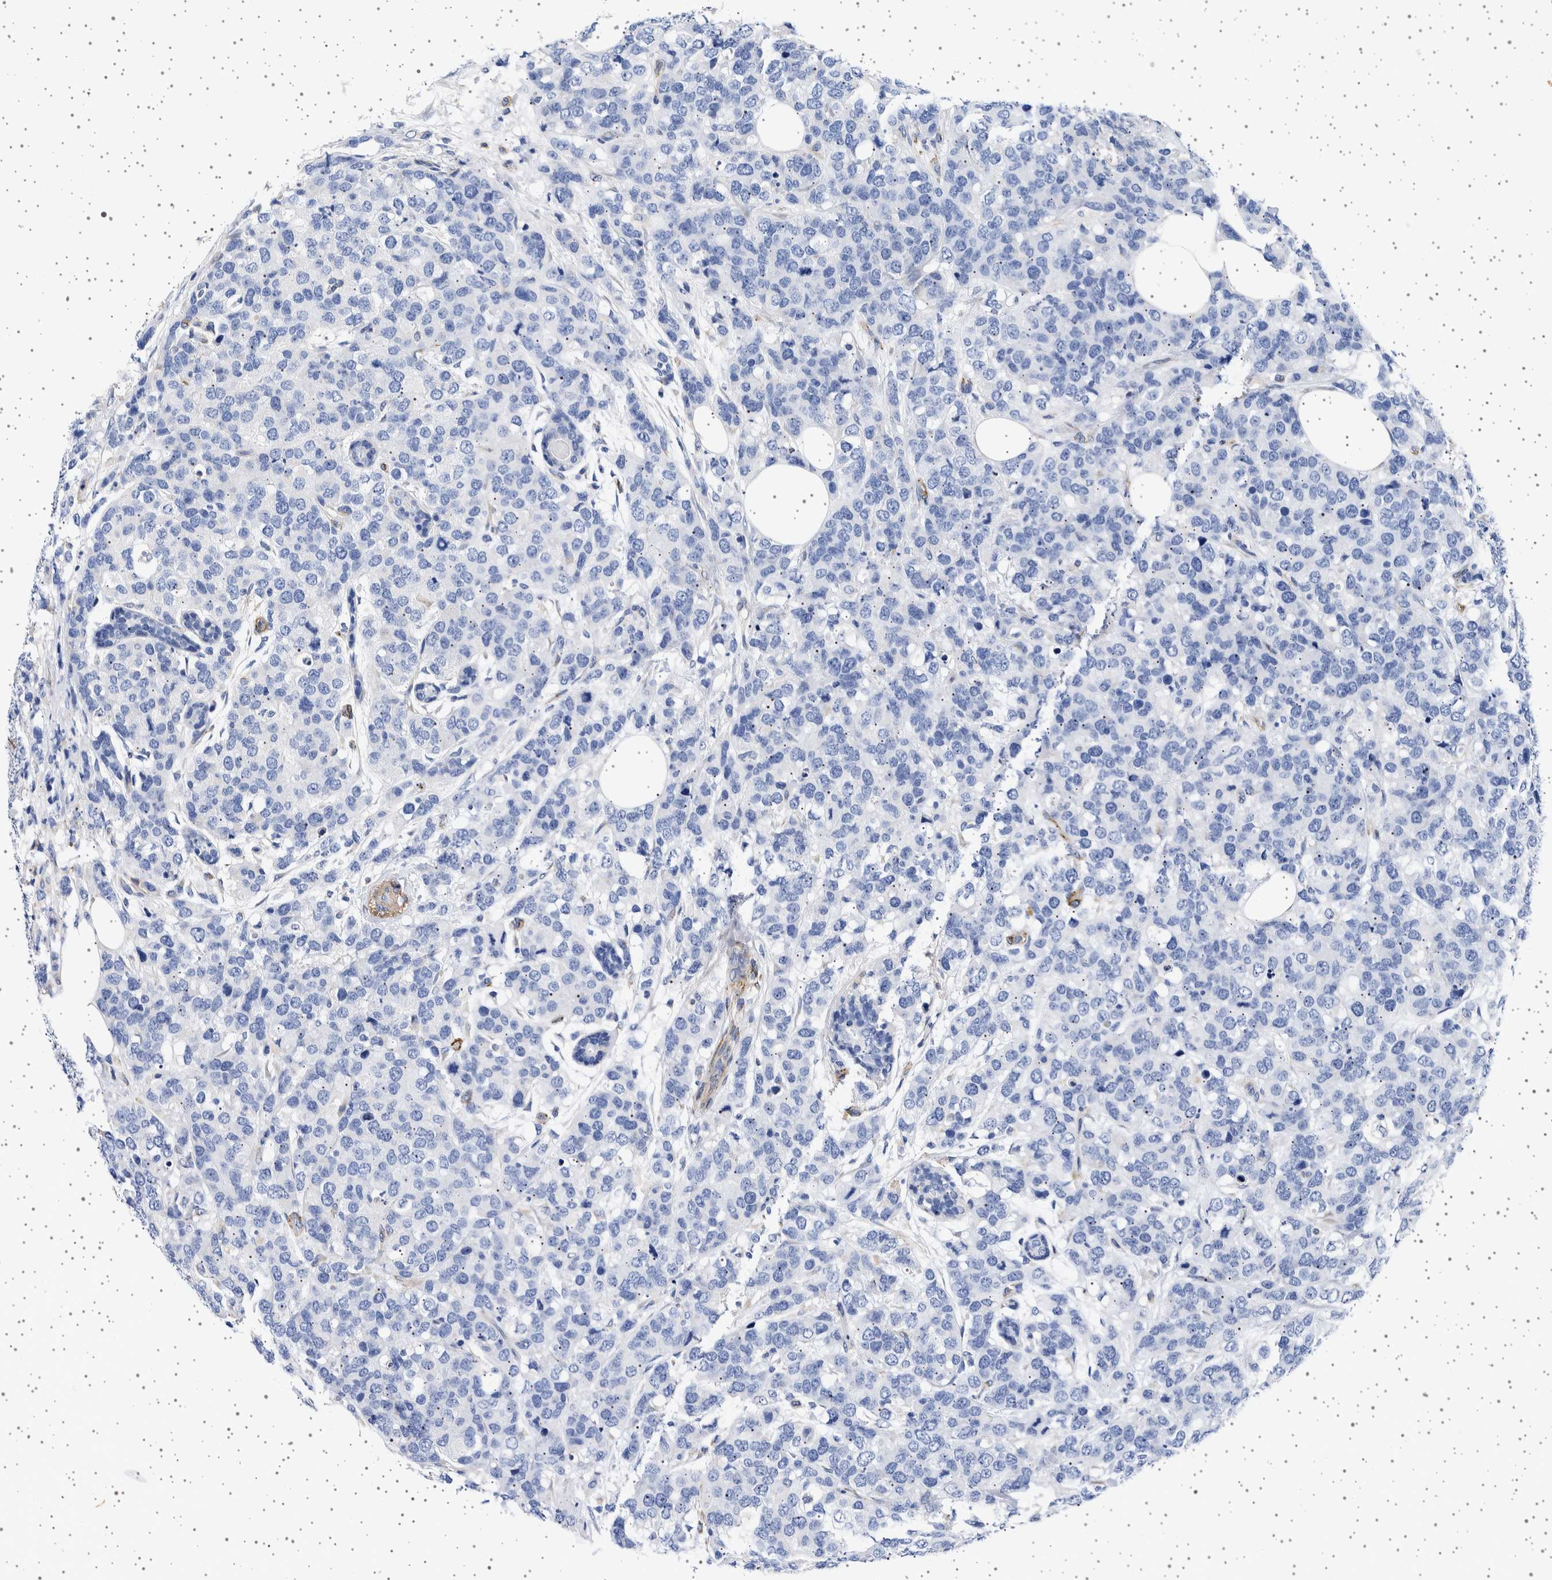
{"staining": {"intensity": "negative", "quantity": "none", "location": "none"}, "tissue": "breast cancer", "cell_type": "Tumor cells", "image_type": "cancer", "snomed": [{"axis": "morphology", "description": "Lobular carcinoma"}, {"axis": "topography", "description": "Breast"}], "caption": "Human breast cancer stained for a protein using immunohistochemistry reveals no staining in tumor cells.", "gene": "SEPTIN4", "patient": {"sex": "female", "age": 59}}